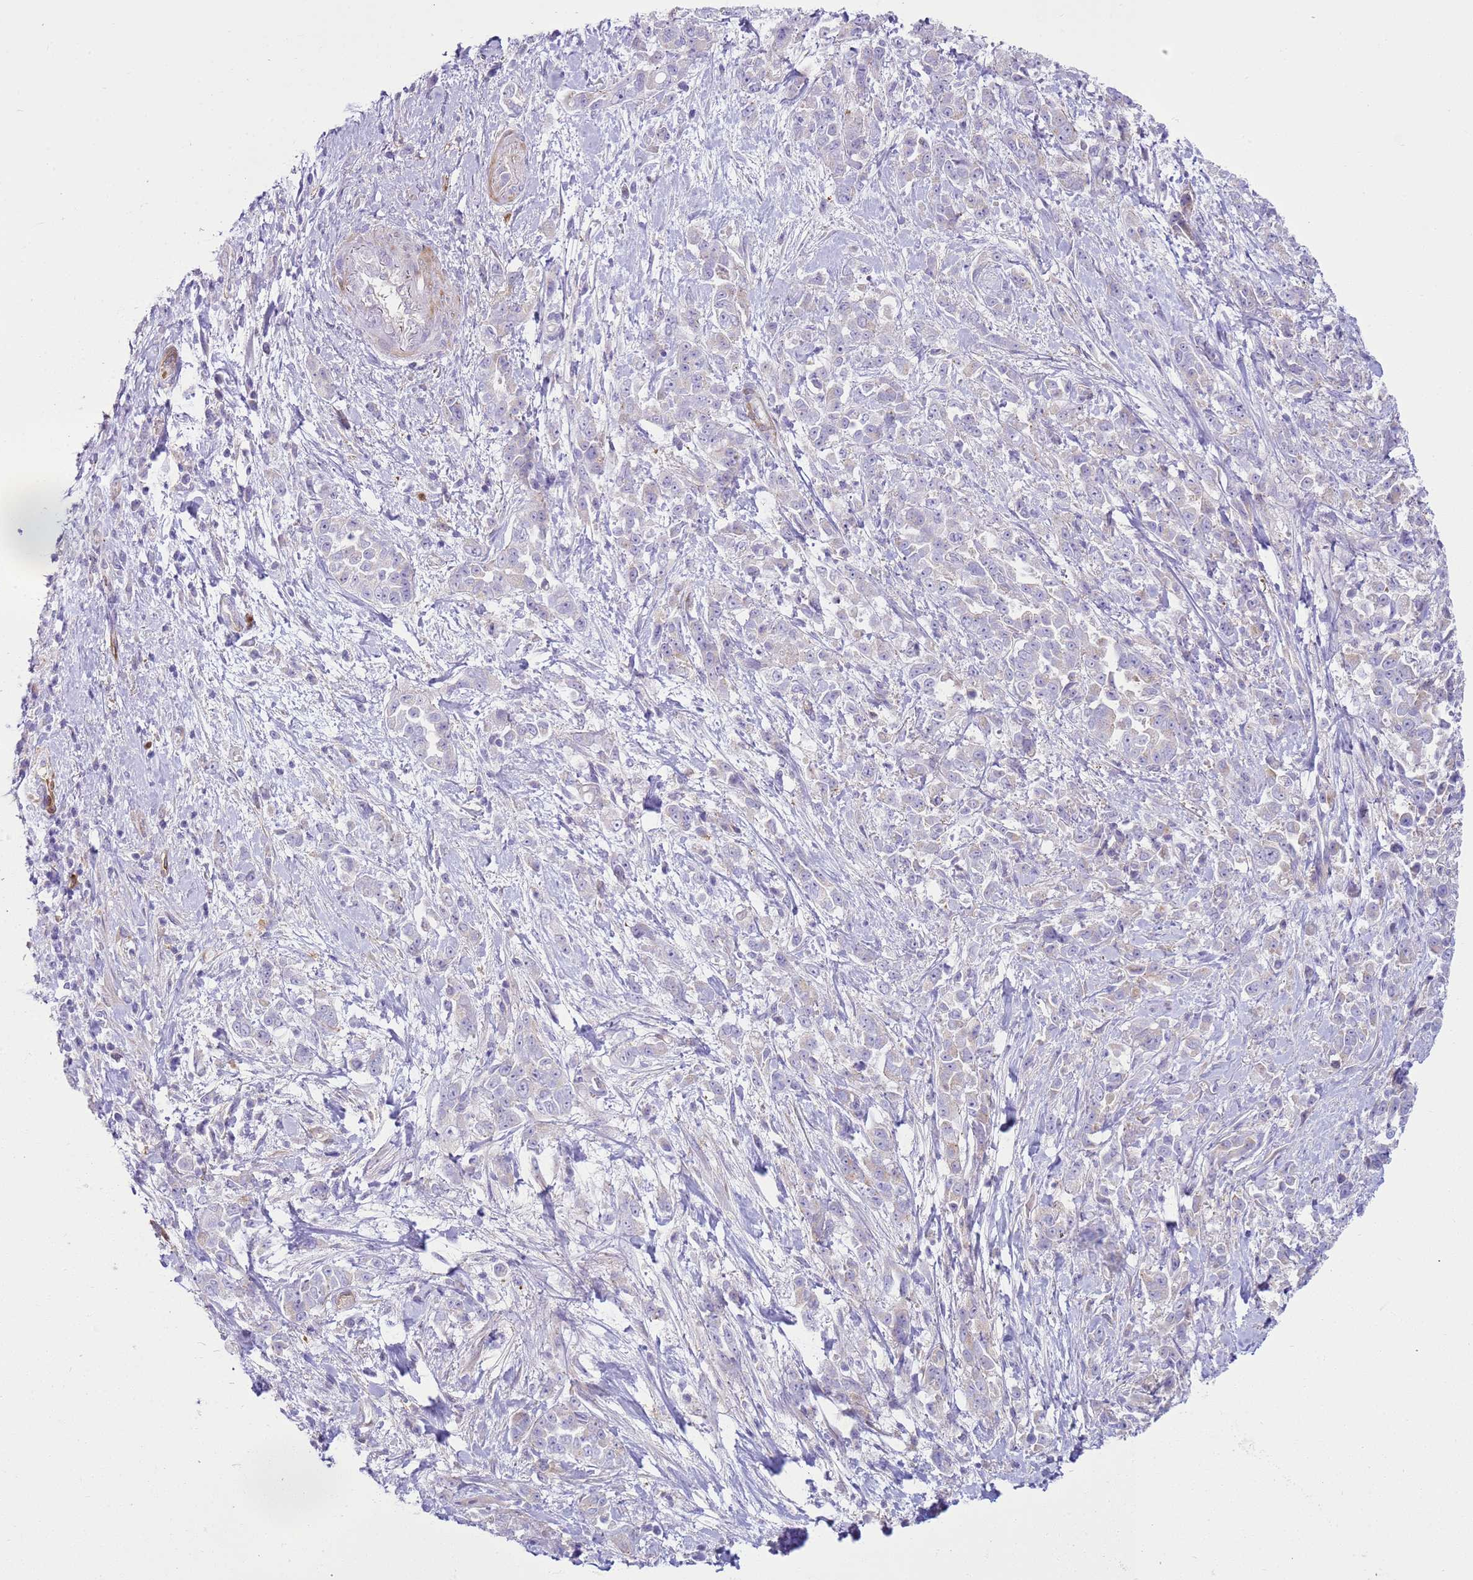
{"staining": {"intensity": "negative", "quantity": "none", "location": "none"}, "tissue": "pancreatic cancer", "cell_type": "Tumor cells", "image_type": "cancer", "snomed": [{"axis": "morphology", "description": "Normal tissue, NOS"}, {"axis": "morphology", "description": "Adenocarcinoma, NOS"}, {"axis": "topography", "description": "Pancreas"}], "caption": "High magnification brightfield microscopy of pancreatic cancer stained with DAB (3,3'-diaminobenzidine) (brown) and counterstained with hematoxylin (blue): tumor cells show no significant staining. Brightfield microscopy of IHC stained with DAB (3,3'-diaminobenzidine) (brown) and hematoxylin (blue), captured at high magnification.", "gene": "SNX21", "patient": {"sex": "female", "age": 64}}